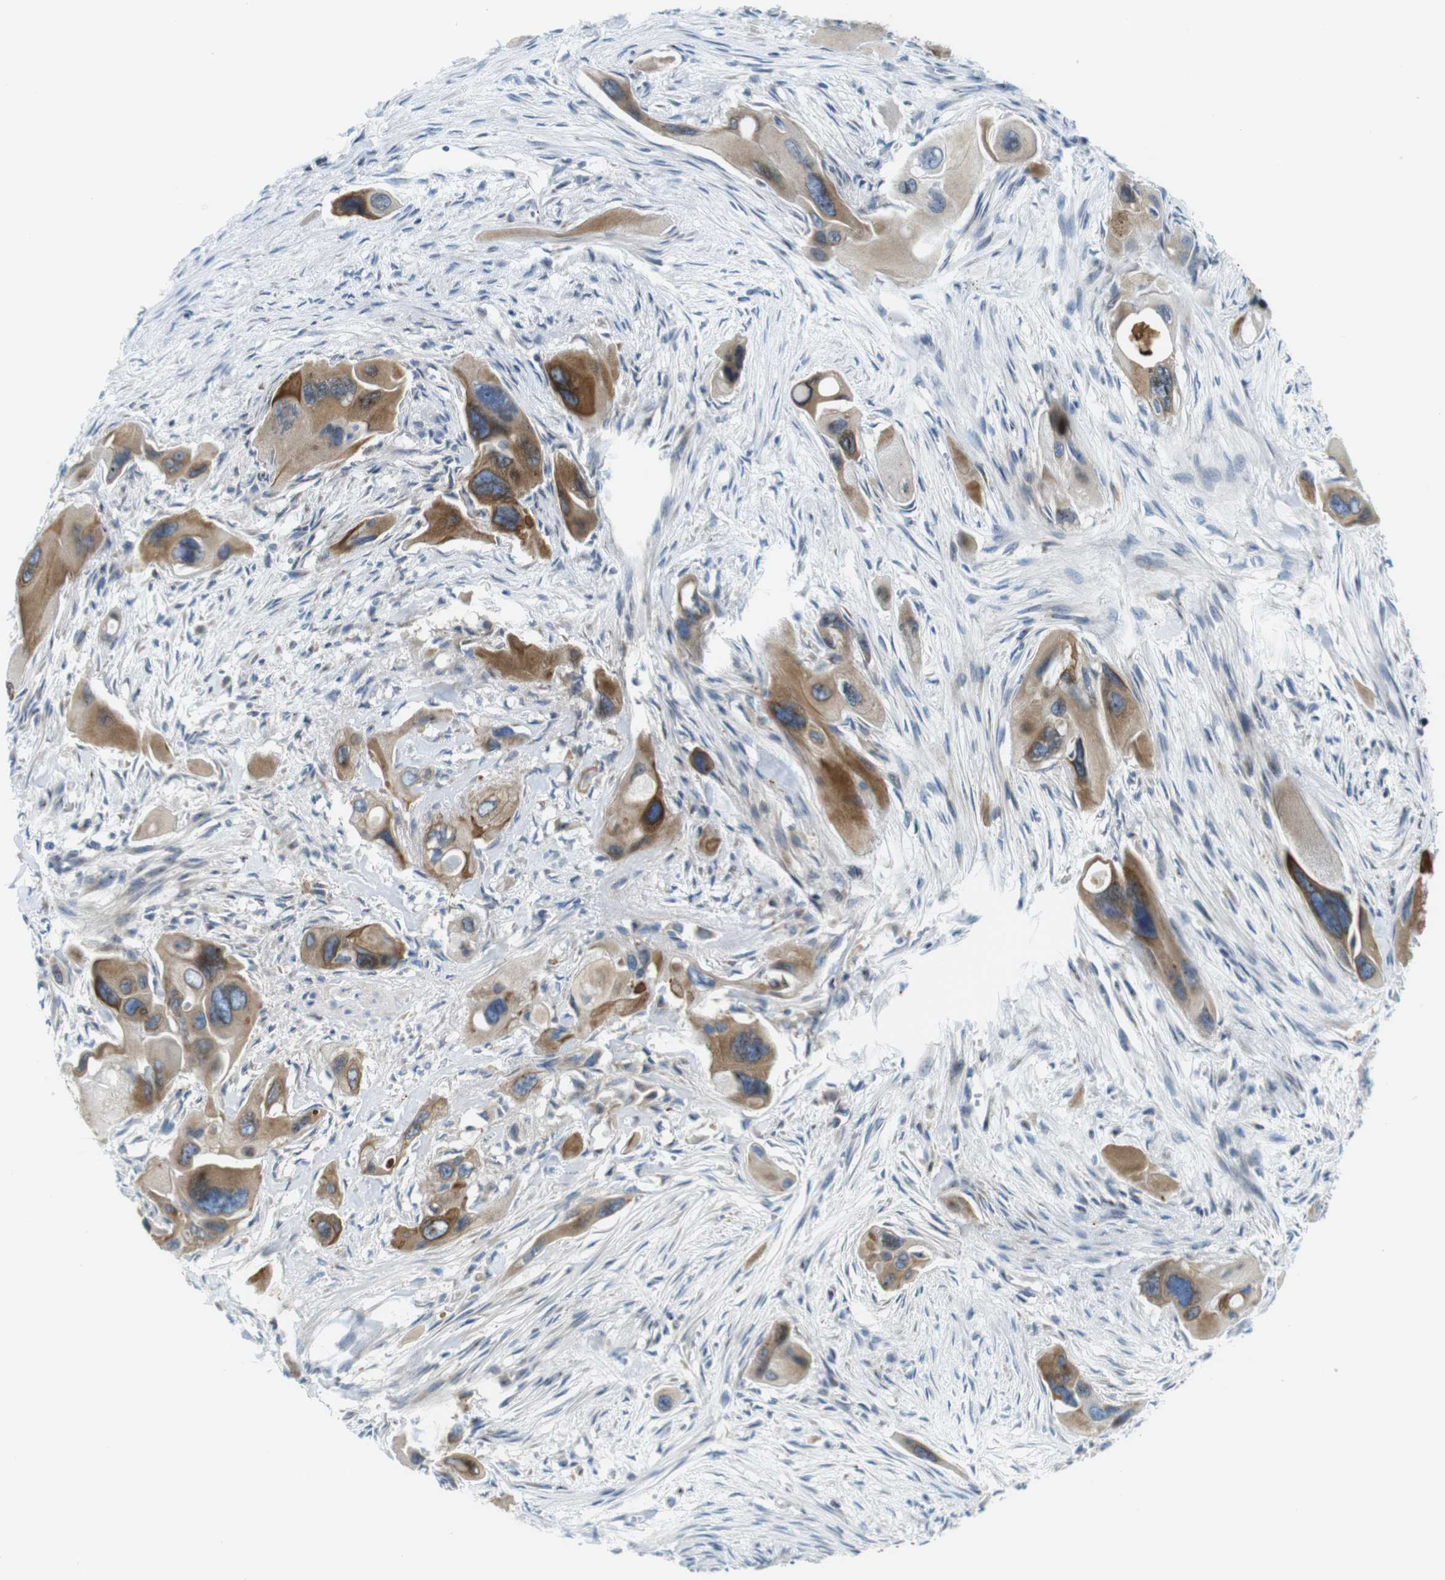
{"staining": {"intensity": "moderate", "quantity": ">75%", "location": "cytoplasmic/membranous"}, "tissue": "pancreatic cancer", "cell_type": "Tumor cells", "image_type": "cancer", "snomed": [{"axis": "morphology", "description": "Adenocarcinoma, NOS"}, {"axis": "topography", "description": "Pancreas"}], "caption": "Pancreatic cancer (adenocarcinoma) tissue exhibits moderate cytoplasmic/membranous positivity in approximately >75% of tumor cells (DAB (3,3'-diaminobenzidine) = brown stain, brightfield microscopy at high magnification).", "gene": "ZDHHC3", "patient": {"sex": "male", "age": 73}}